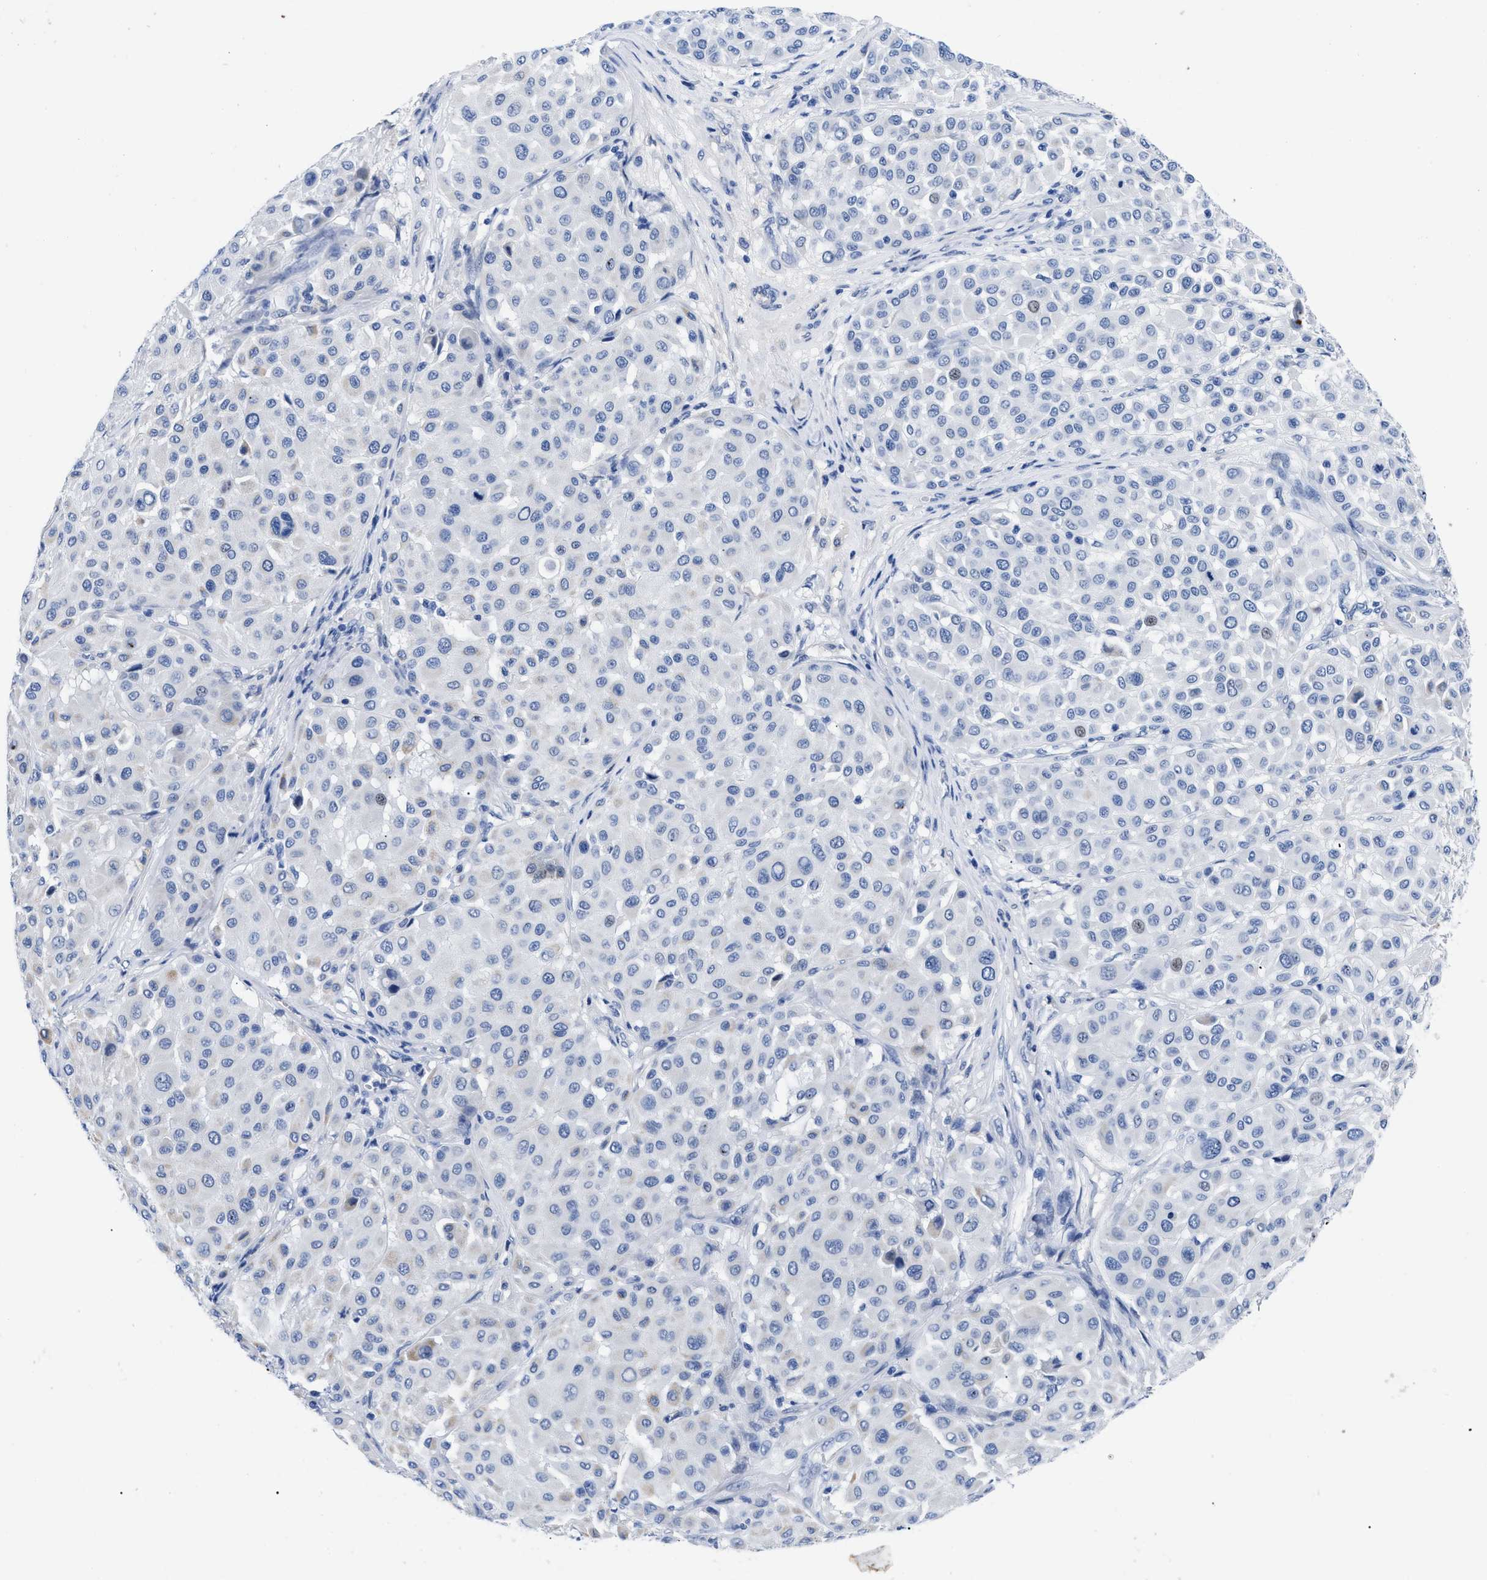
{"staining": {"intensity": "negative", "quantity": "none", "location": "none"}, "tissue": "melanoma", "cell_type": "Tumor cells", "image_type": "cancer", "snomed": [{"axis": "morphology", "description": "Malignant melanoma, Metastatic site"}, {"axis": "topography", "description": "Soft tissue"}], "caption": "Immunohistochemical staining of melanoma shows no significant positivity in tumor cells.", "gene": "TMEM68", "patient": {"sex": "male", "age": 41}}